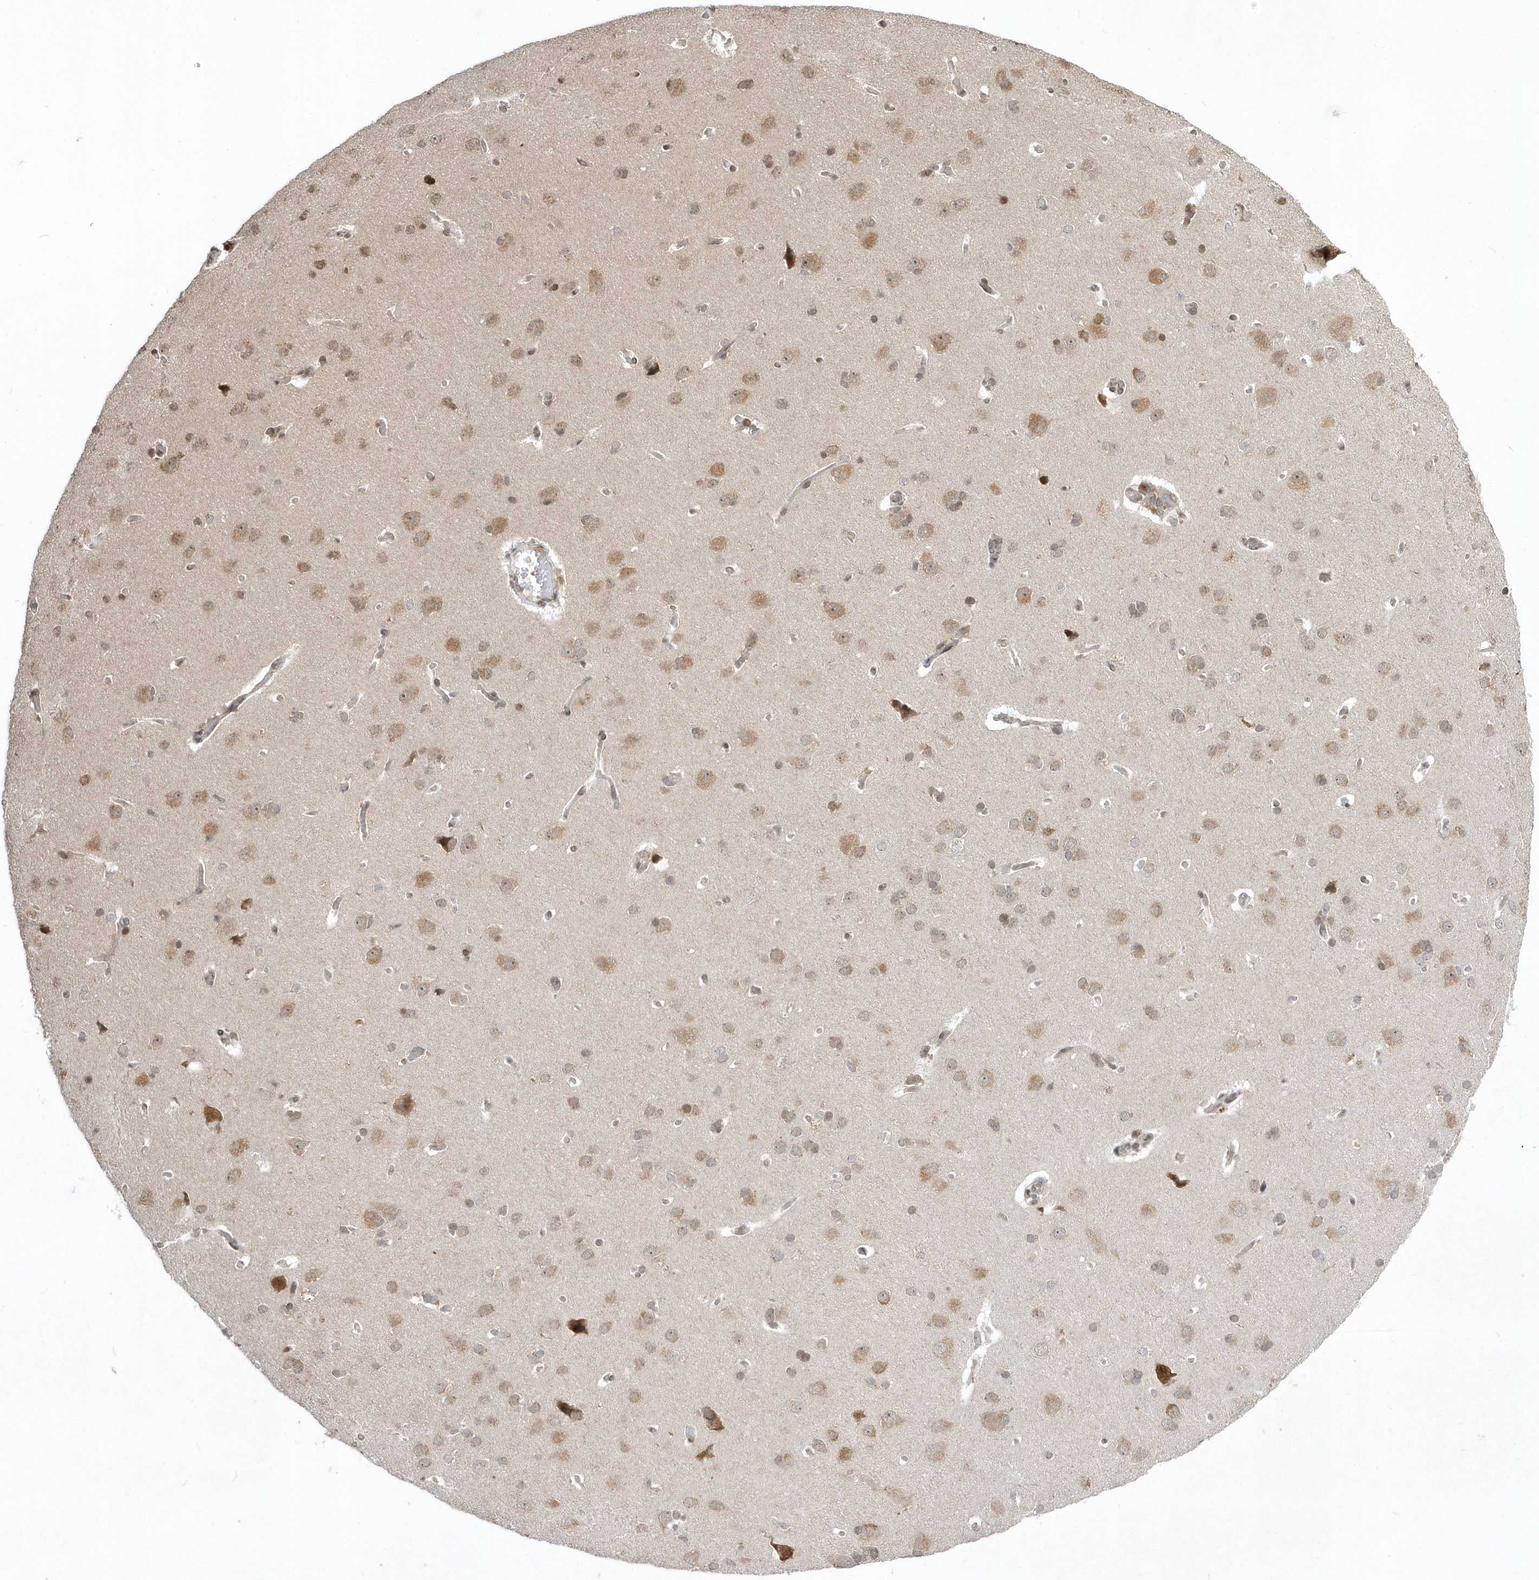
{"staining": {"intensity": "weak", "quantity": "25%-75%", "location": "cytoplasmic/membranous"}, "tissue": "cerebral cortex", "cell_type": "Endothelial cells", "image_type": "normal", "snomed": [{"axis": "morphology", "description": "Normal tissue, NOS"}, {"axis": "topography", "description": "Cerebral cortex"}], "caption": "The micrograph exhibits staining of normal cerebral cortex, revealing weak cytoplasmic/membranous protein expression (brown color) within endothelial cells.", "gene": "EIF2B1", "patient": {"sex": "male", "age": 62}}